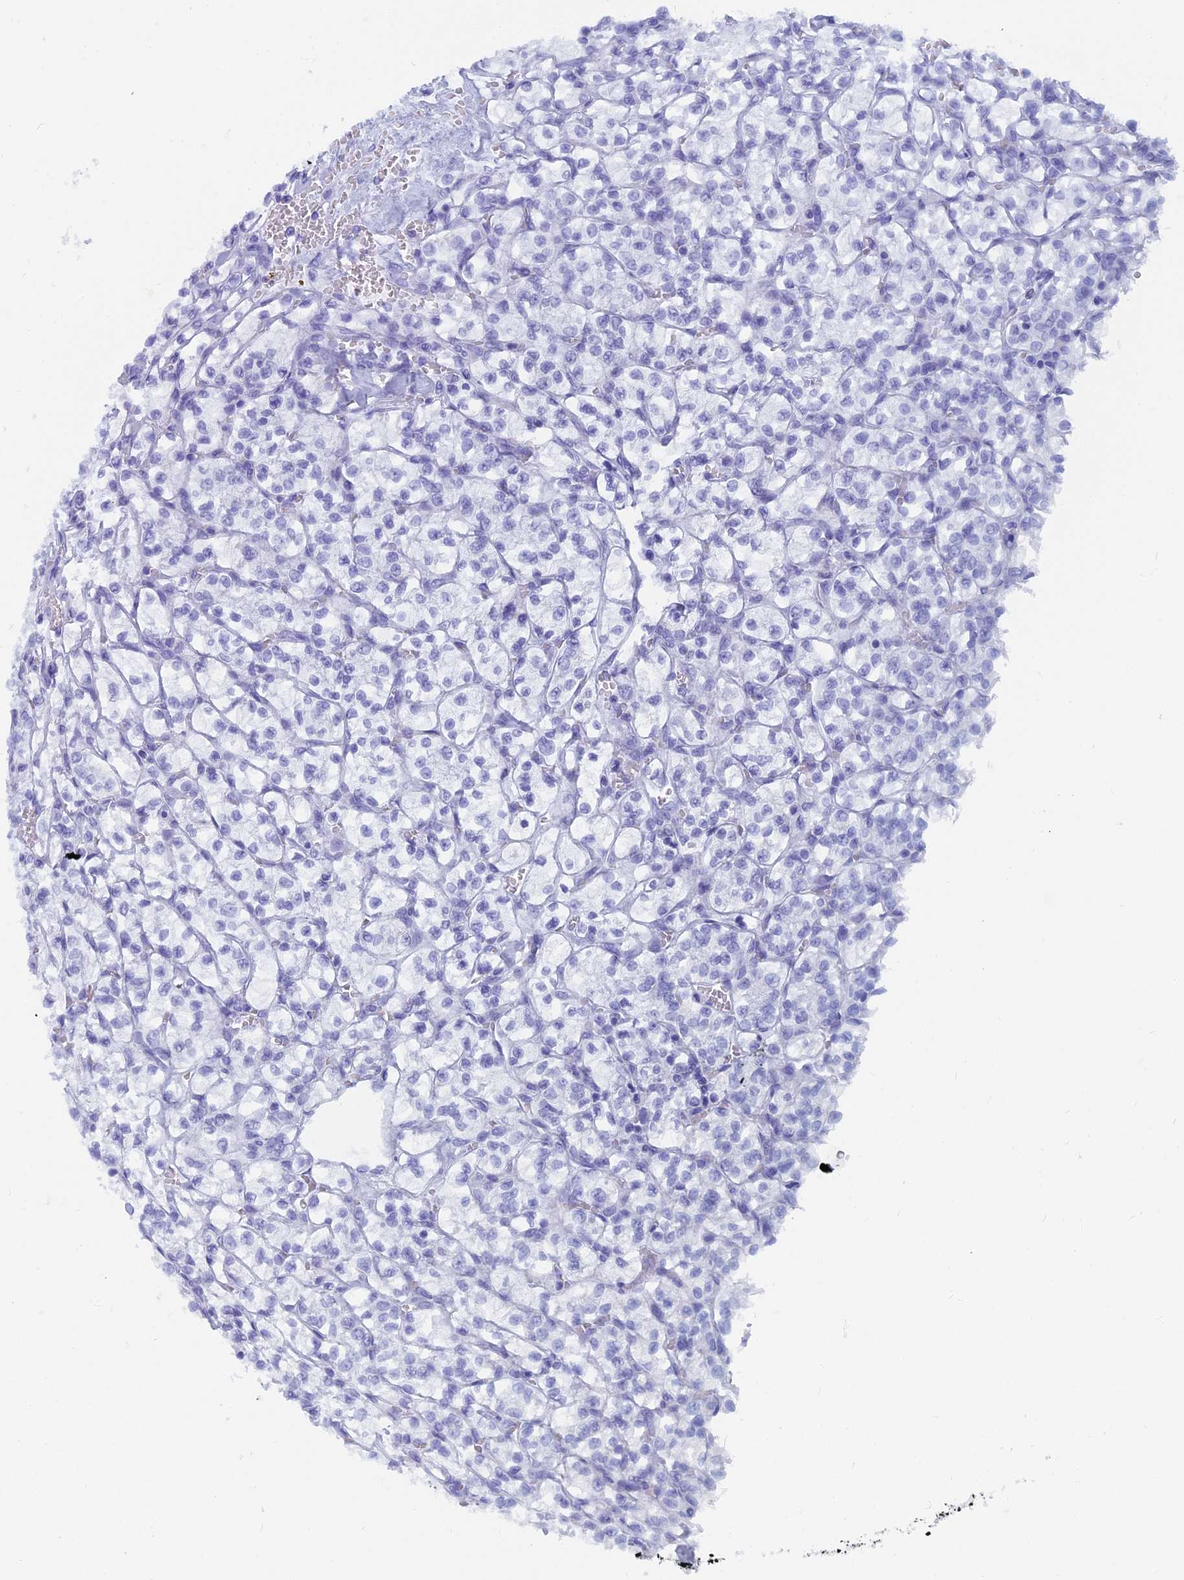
{"staining": {"intensity": "negative", "quantity": "none", "location": "none"}, "tissue": "renal cancer", "cell_type": "Tumor cells", "image_type": "cancer", "snomed": [{"axis": "morphology", "description": "Adenocarcinoma, NOS"}, {"axis": "topography", "description": "Kidney"}], "caption": "IHC micrograph of human renal cancer (adenocarcinoma) stained for a protein (brown), which displays no staining in tumor cells.", "gene": "CAPS", "patient": {"sex": "female", "age": 64}}